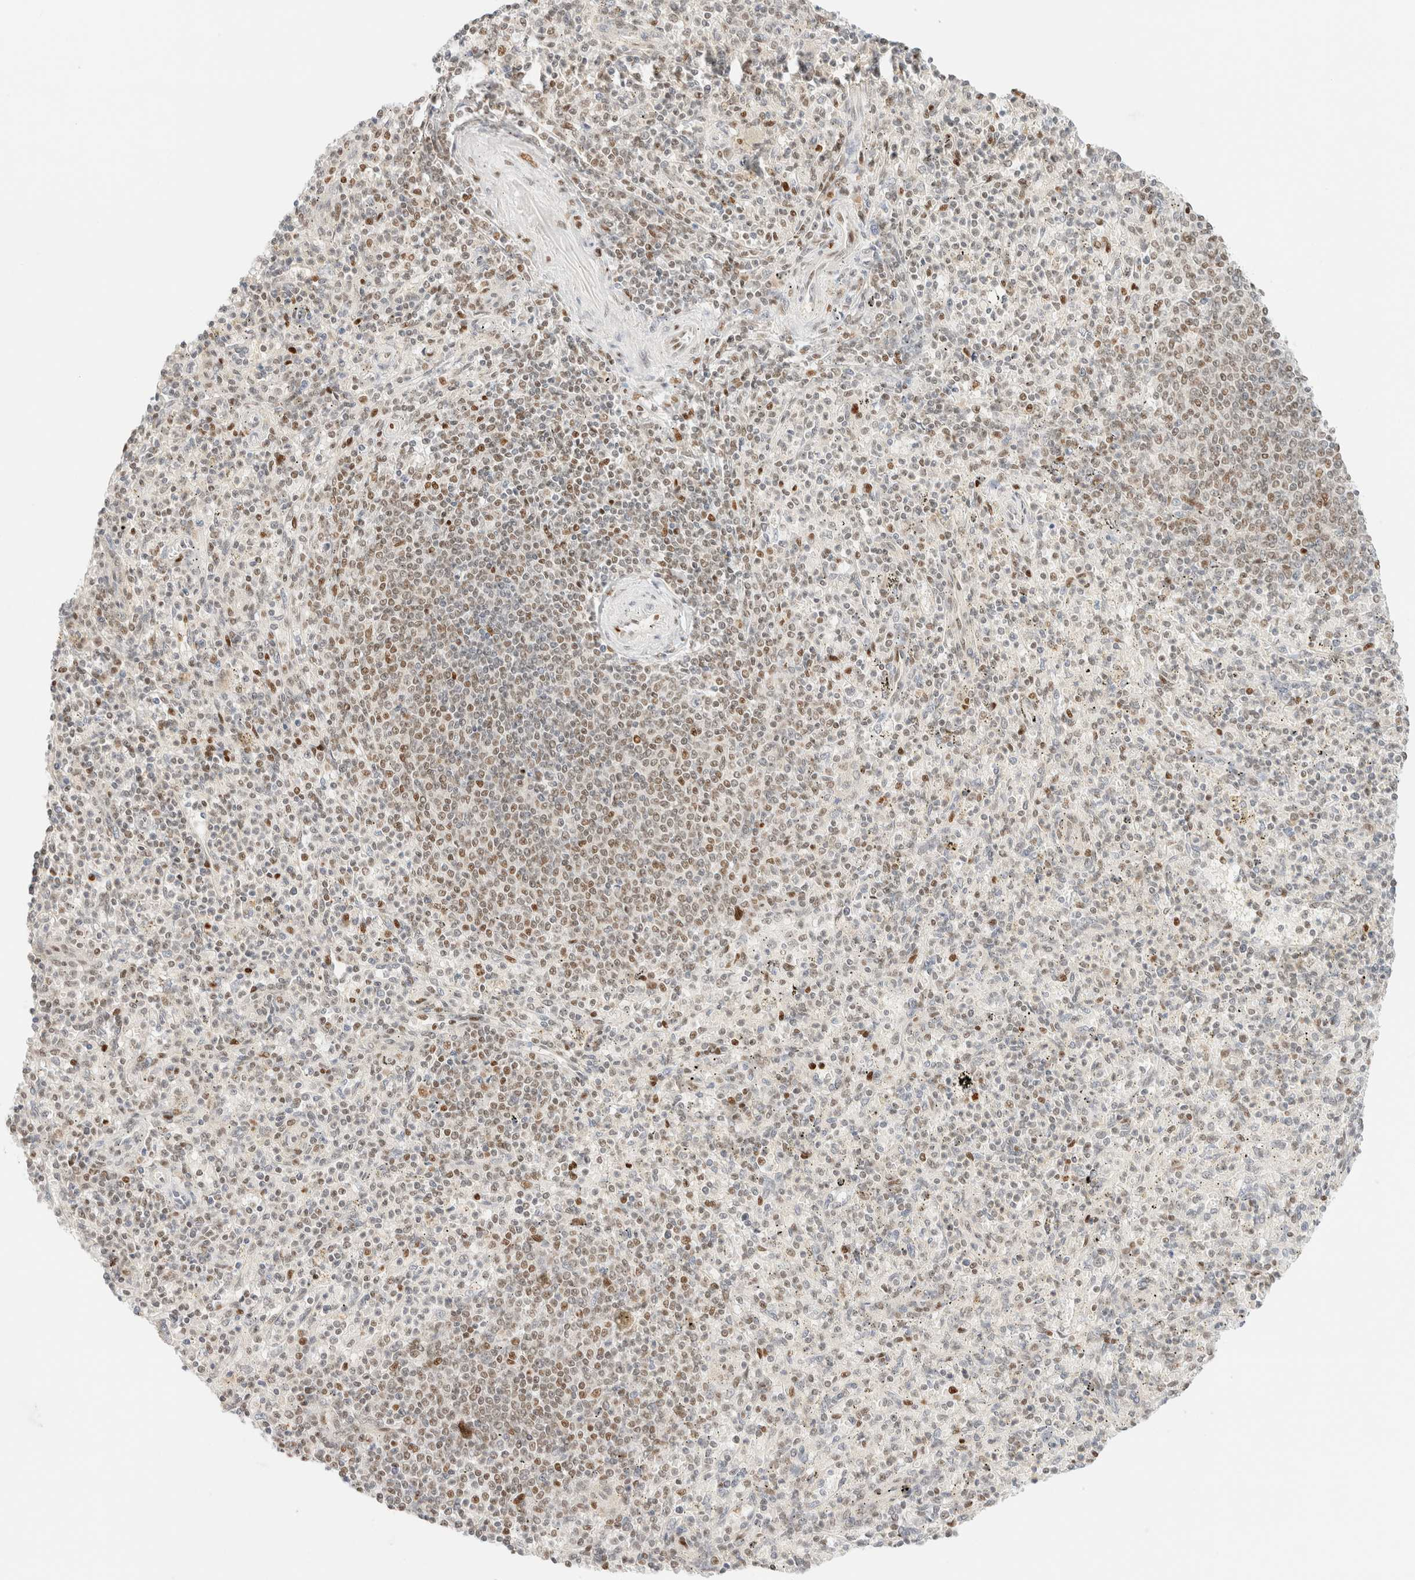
{"staining": {"intensity": "weak", "quantity": "<25%", "location": "nuclear"}, "tissue": "spleen", "cell_type": "Cells in red pulp", "image_type": "normal", "snomed": [{"axis": "morphology", "description": "Normal tissue, NOS"}, {"axis": "topography", "description": "Spleen"}], "caption": "This is an IHC image of normal human spleen. There is no staining in cells in red pulp.", "gene": "DDB2", "patient": {"sex": "male", "age": 72}}